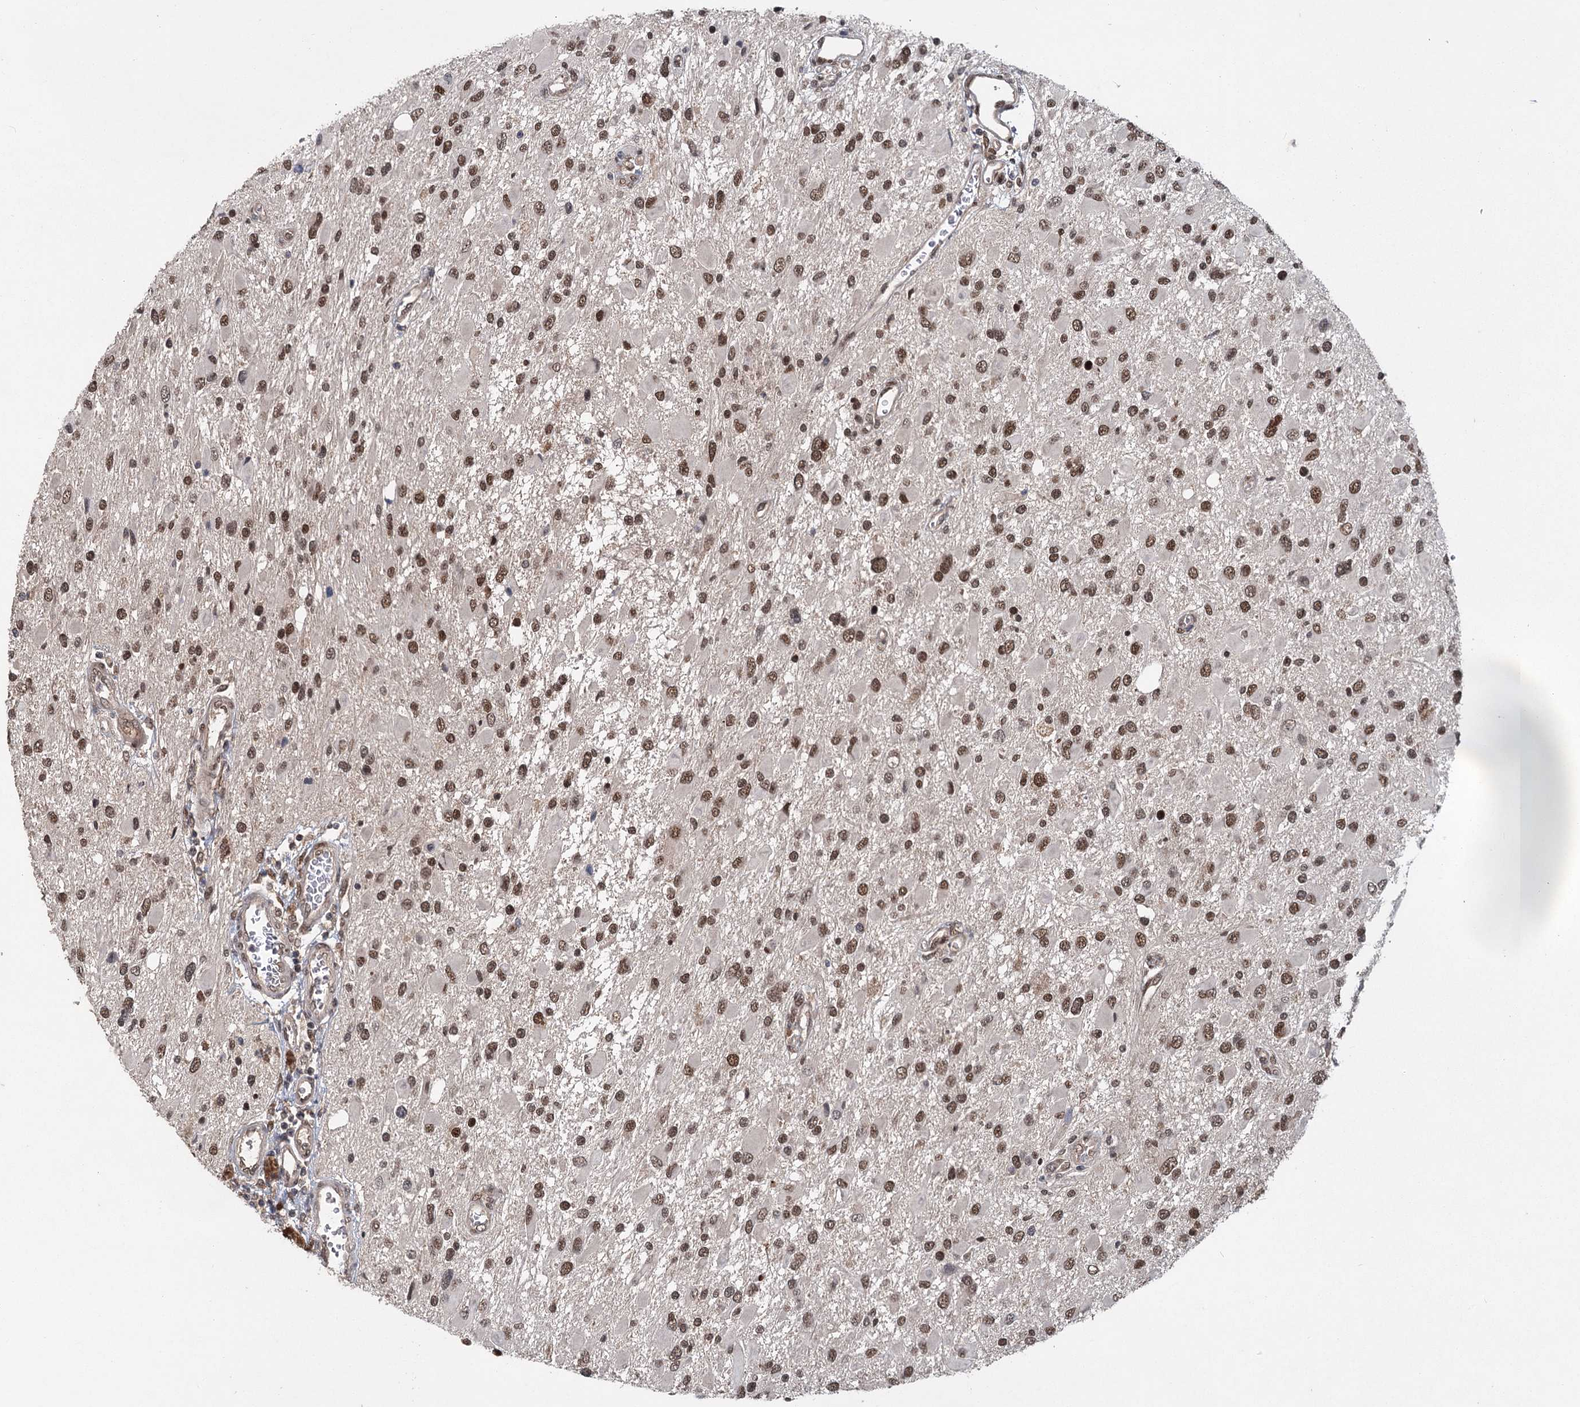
{"staining": {"intensity": "moderate", "quantity": ">75%", "location": "nuclear"}, "tissue": "glioma", "cell_type": "Tumor cells", "image_type": "cancer", "snomed": [{"axis": "morphology", "description": "Glioma, malignant, High grade"}, {"axis": "topography", "description": "Brain"}], "caption": "There is medium levels of moderate nuclear positivity in tumor cells of high-grade glioma (malignant), as demonstrated by immunohistochemical staining (brown color).", "gene": "MYG1", "patient": {"sex": "male", "age": 53}}